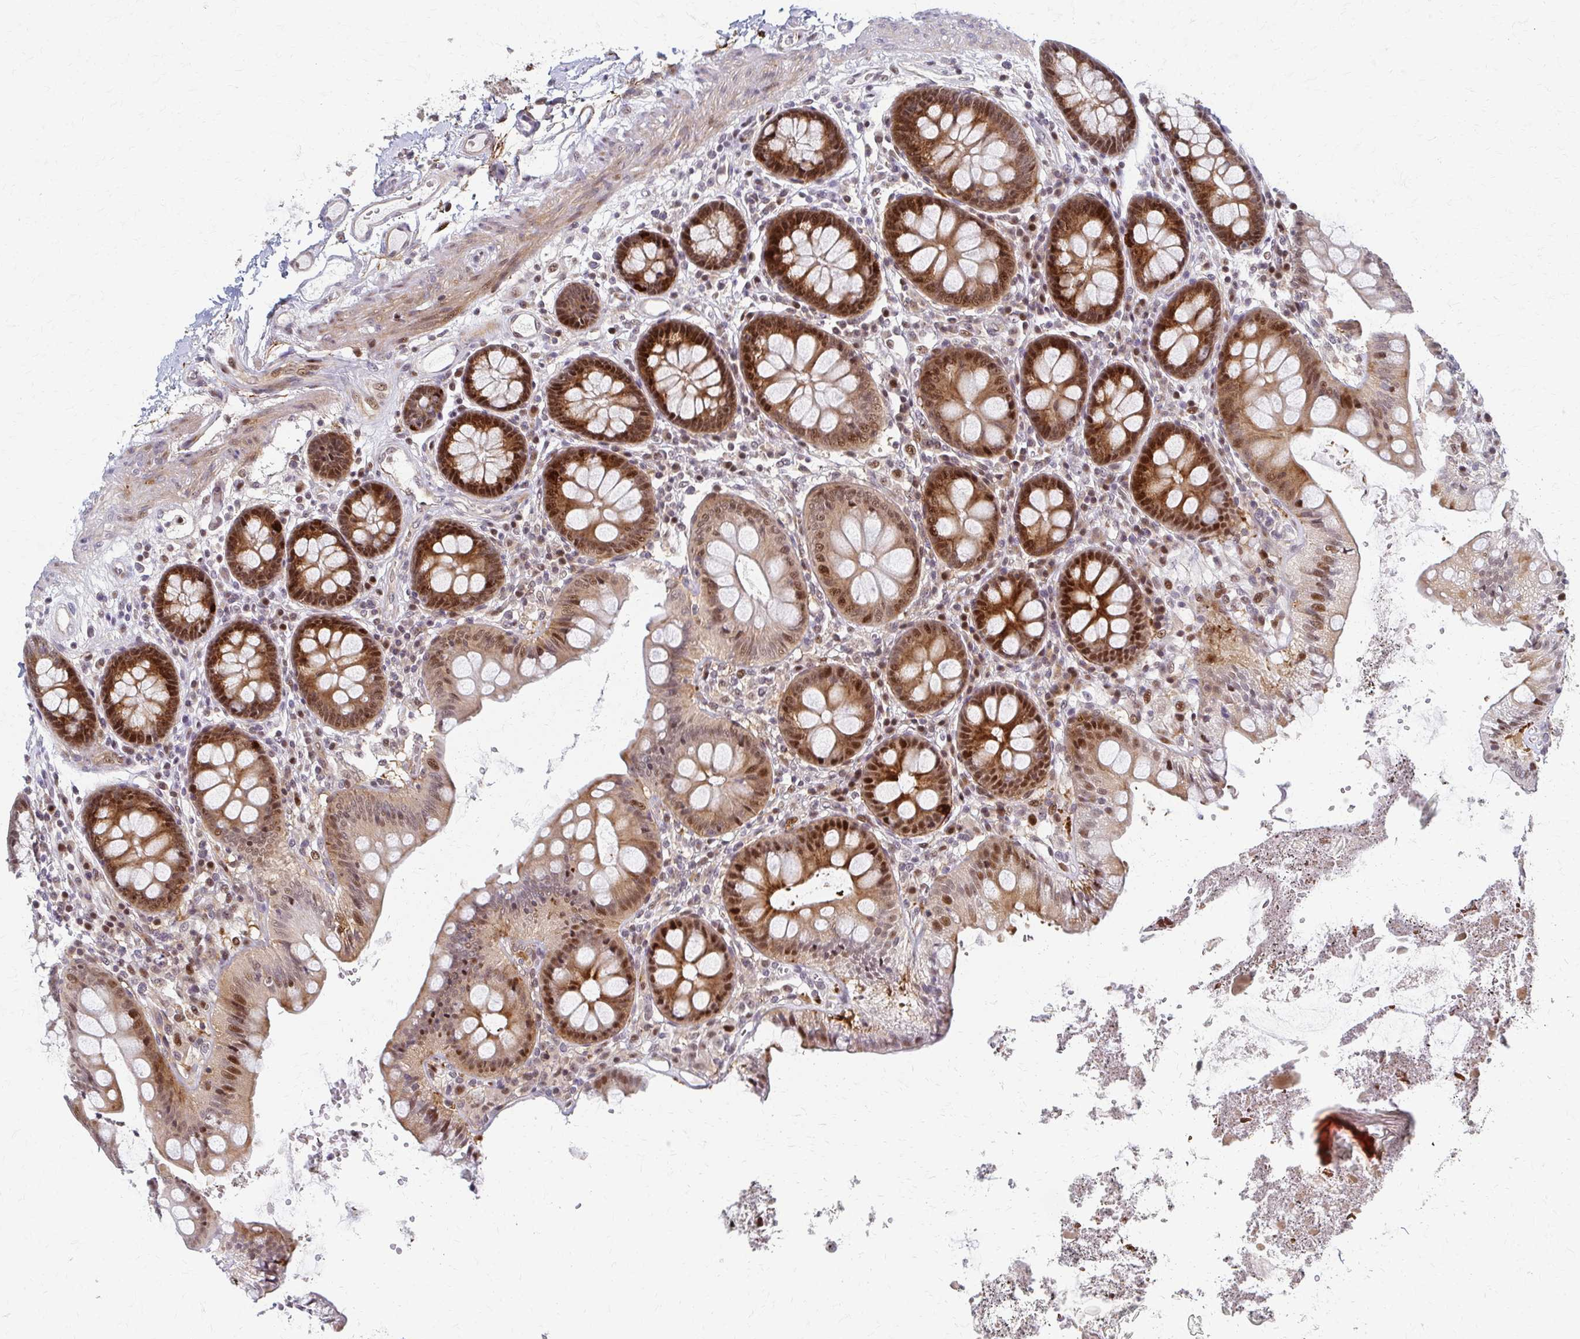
{"staining": {"intensity": "weak", "quantity": "25%-75%", "location": "cytoplasmic/membranous"}, "tissue": "colon", "cell_type": "Endothelial cells", "image_type": "normal", "snomed": [{"axis": "morphology", "description": "Normal tissue, NOS"}, {"axis": "topography", "description": "Colon"}], "caption": "Immunohistochemical staining of normal colon shows 25%-75% levels of weak cytoplasmic/membranous protein staining in approximately 25%-75% of endothelial cells.", "gene": "PSMD7", "patient": {"sex": "male", "age": 84}}